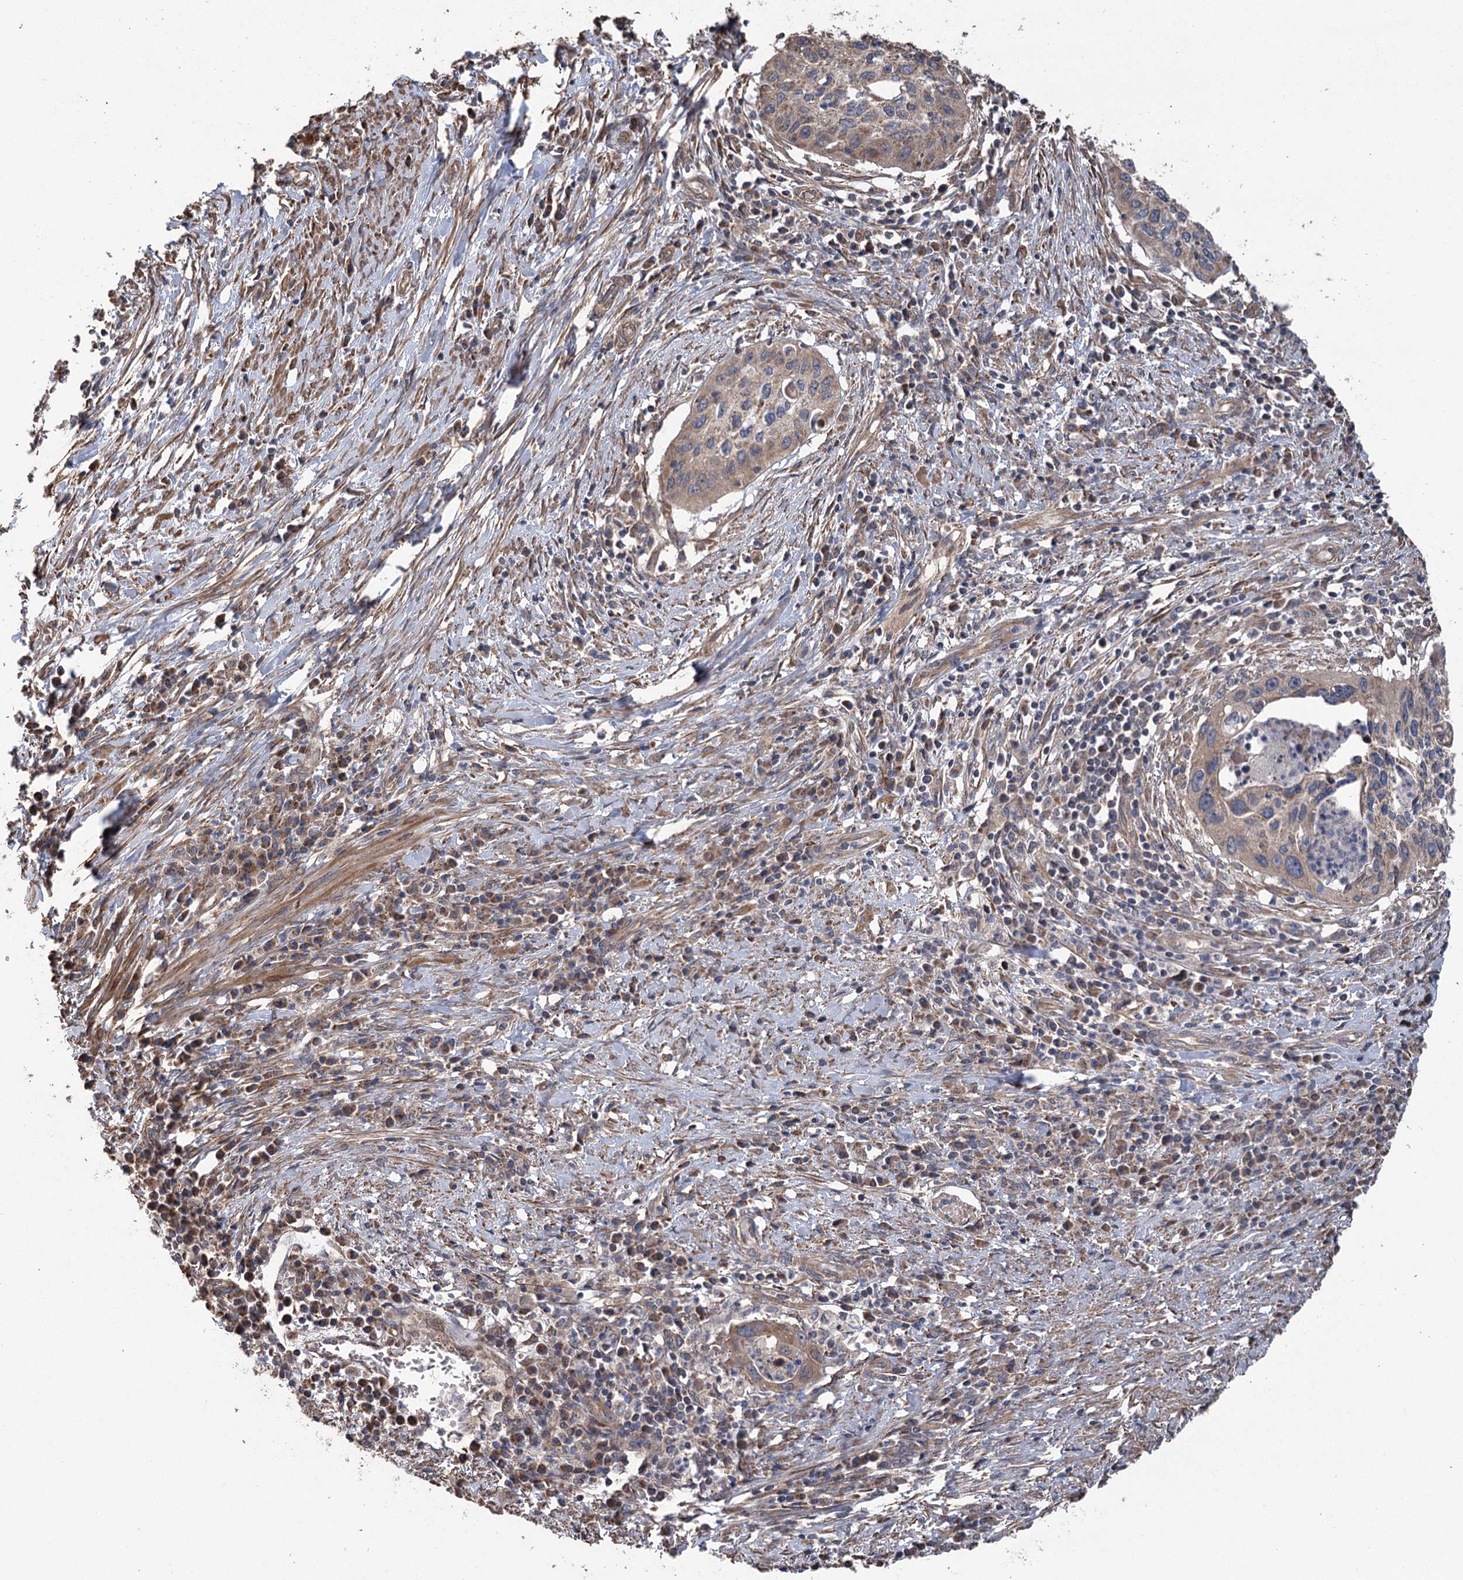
{"staining": {"intensity": "moderate", "quantity": ">75%", "location": "cytoplasmic/membranous"}, "tissue": "cervical cancer", "cell_type": "Tumor cells", "image_type": "cancer", "snomed": [{"axis": "morphology", "description": "Squamous cell carcinoma, NOS"}, {"axis": "topography", "description": "Cervix"}], "caption": "A high-resolution image shows IHC staining of squamous cell carcinoma (cervical), which shows moderate cytoplasmic/membranous staining in approximately >75% of tumor cells. The protein is shown in brown color, while the nuclei are stained blue.", "gene": "RWDD4", "patient": {"sex": "female", "age": 38}}